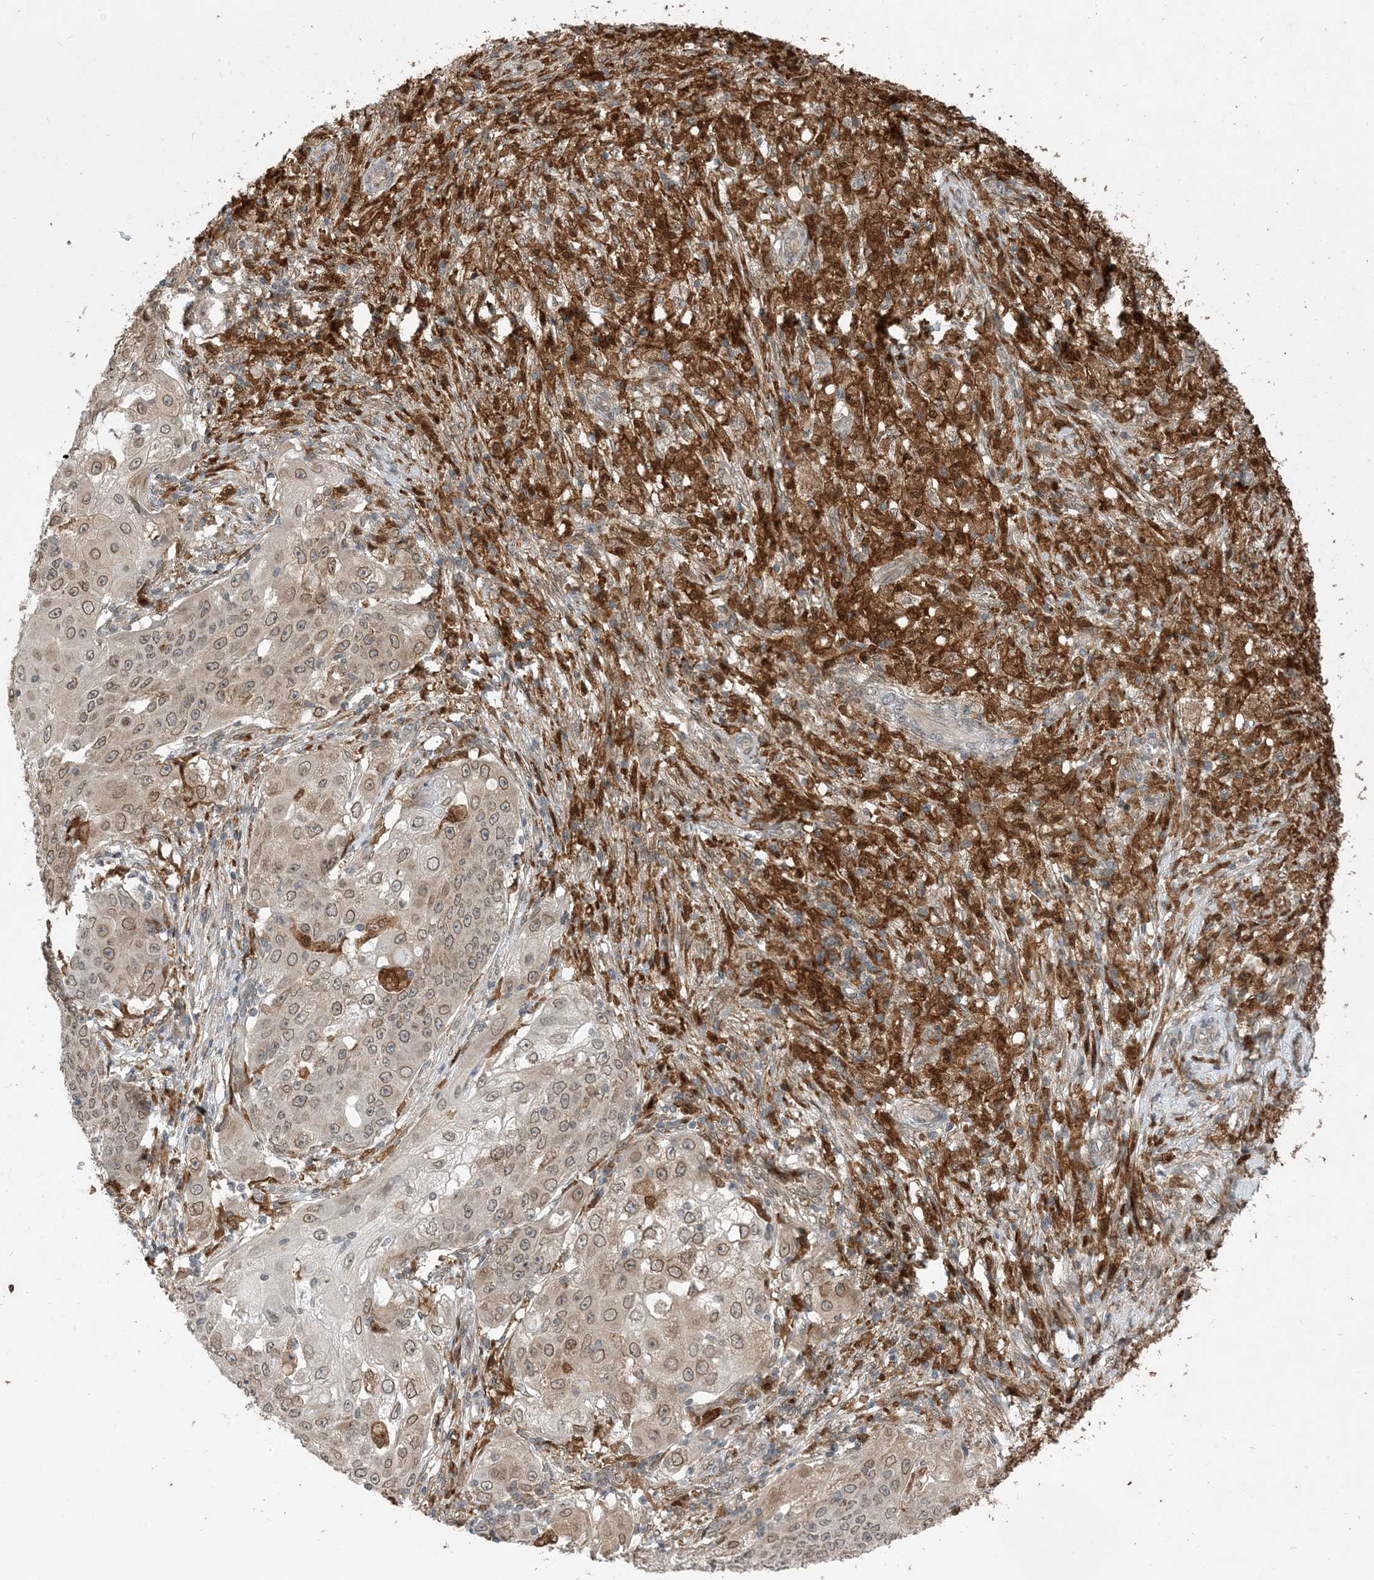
{"staining": {"intensity": "weak", "quantity": ">75%", "location": "cytoplasmic/membranous,nuclear"}, "tissue": "ovarian cancer", "cell_type": "Tumor cells", "image_type": "cancer", "snomed": [{"axis": "morphology", "description": "Carcinoma, endometroid"}, {"axis": "topography", "description": "Ovary"}], "caption": "IHC (DAB (3,3'-diaminobenzidine)) staining of human ovarian endometroid carcinoma shows weak cytoplasmic/membranous and nuclear protein staining in about >75% of tumor cells.", "gene": "NAGK", "patient": {"sex": "female", "age": 42}}